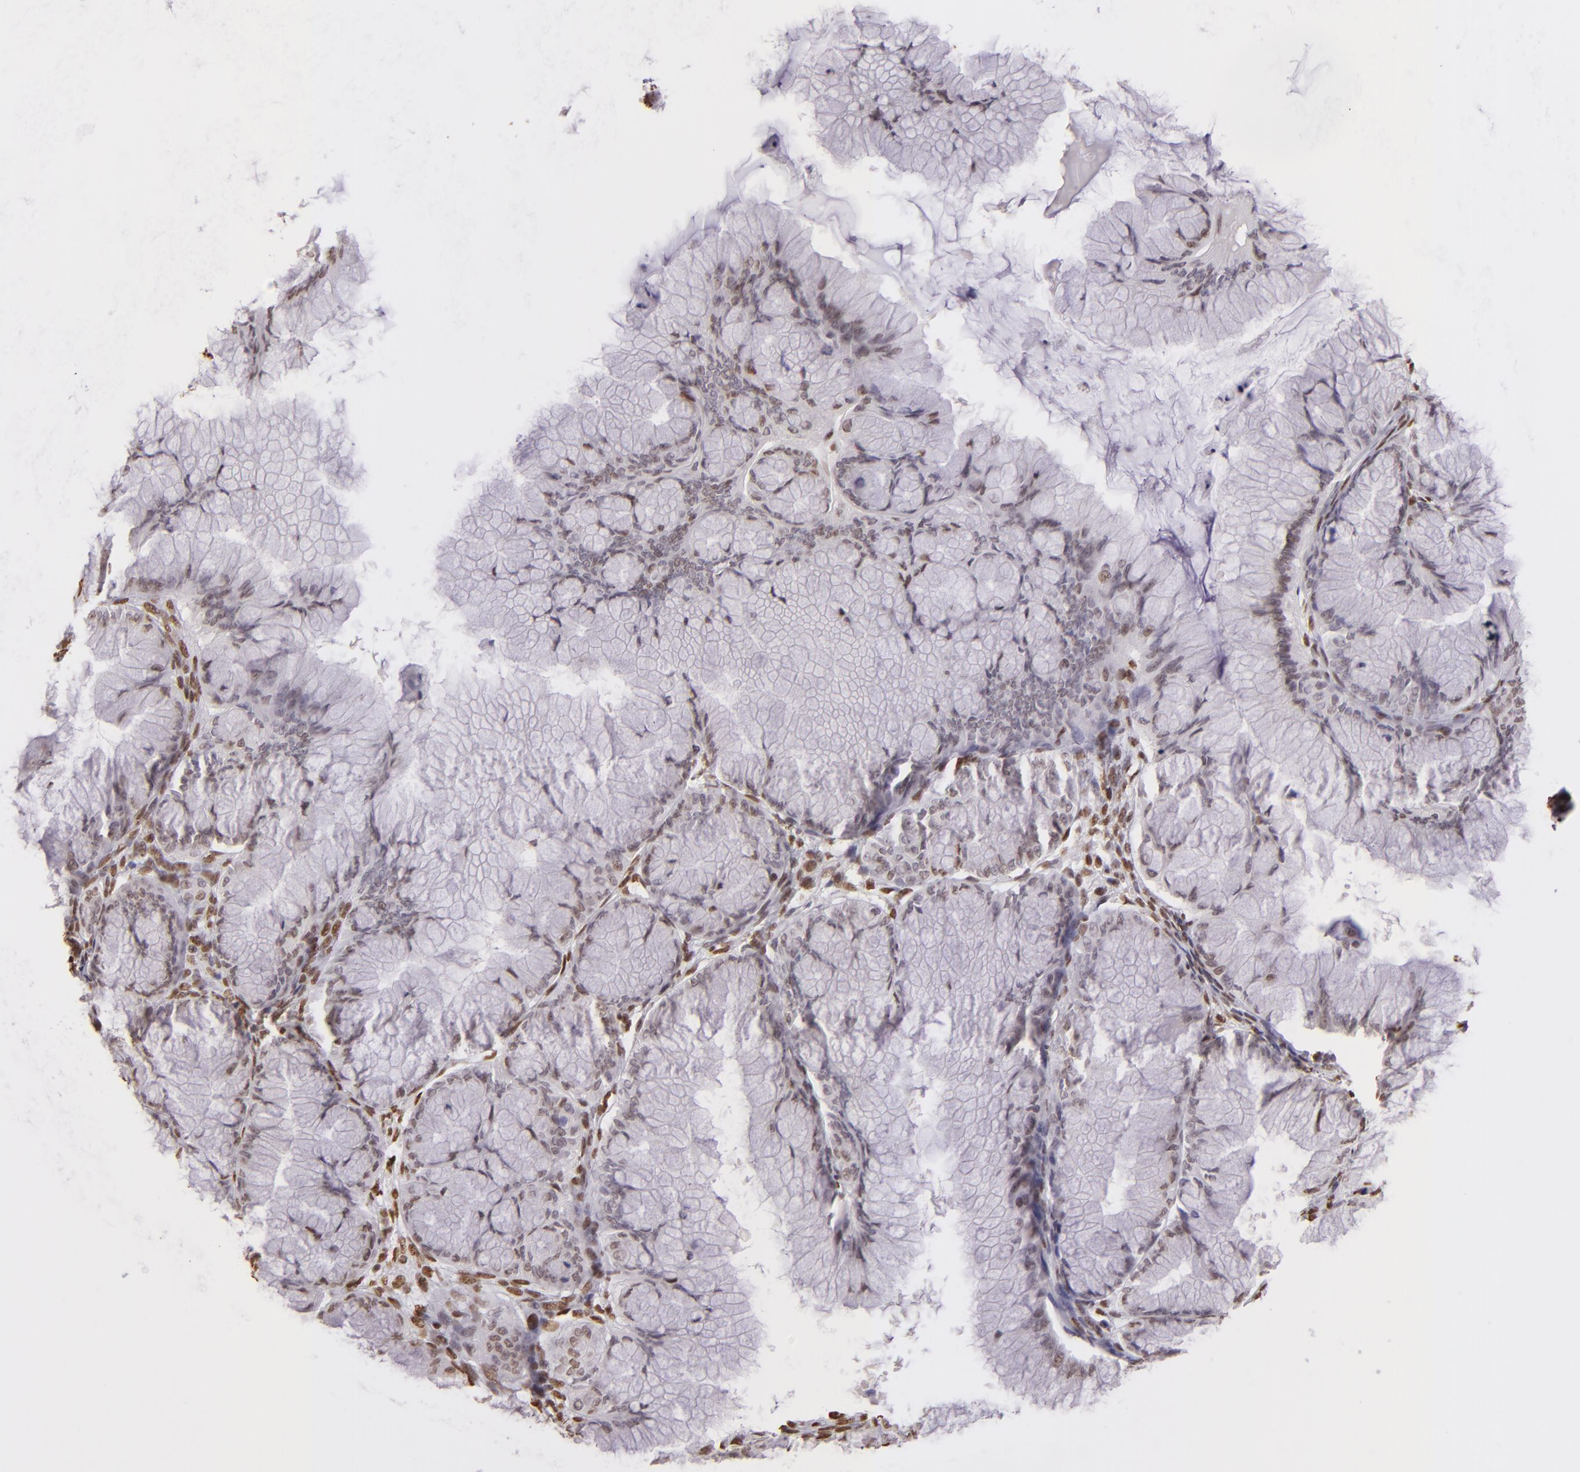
{"staining": {"intensity": "weak", "quantity": "25%-75%", "location": "nuclear"}, "tissue": "ovarian cancer", "cell_type": "Tumor cells", "image_type": "cancer", "snomed": [{"axis": "morphology", "description": "Cystadenocarcinoma, mucinous, NOS"}, {"axis": "topography", "description": "Ovary"}], "caption": "About 25%-75% of tumor cells in human ovarian cancer display weak nuclear protein staining as visualized by brown immunohistochemical staining.", "gene": "PAPOLA", "patient": {"sex": "female", "age": 63}}